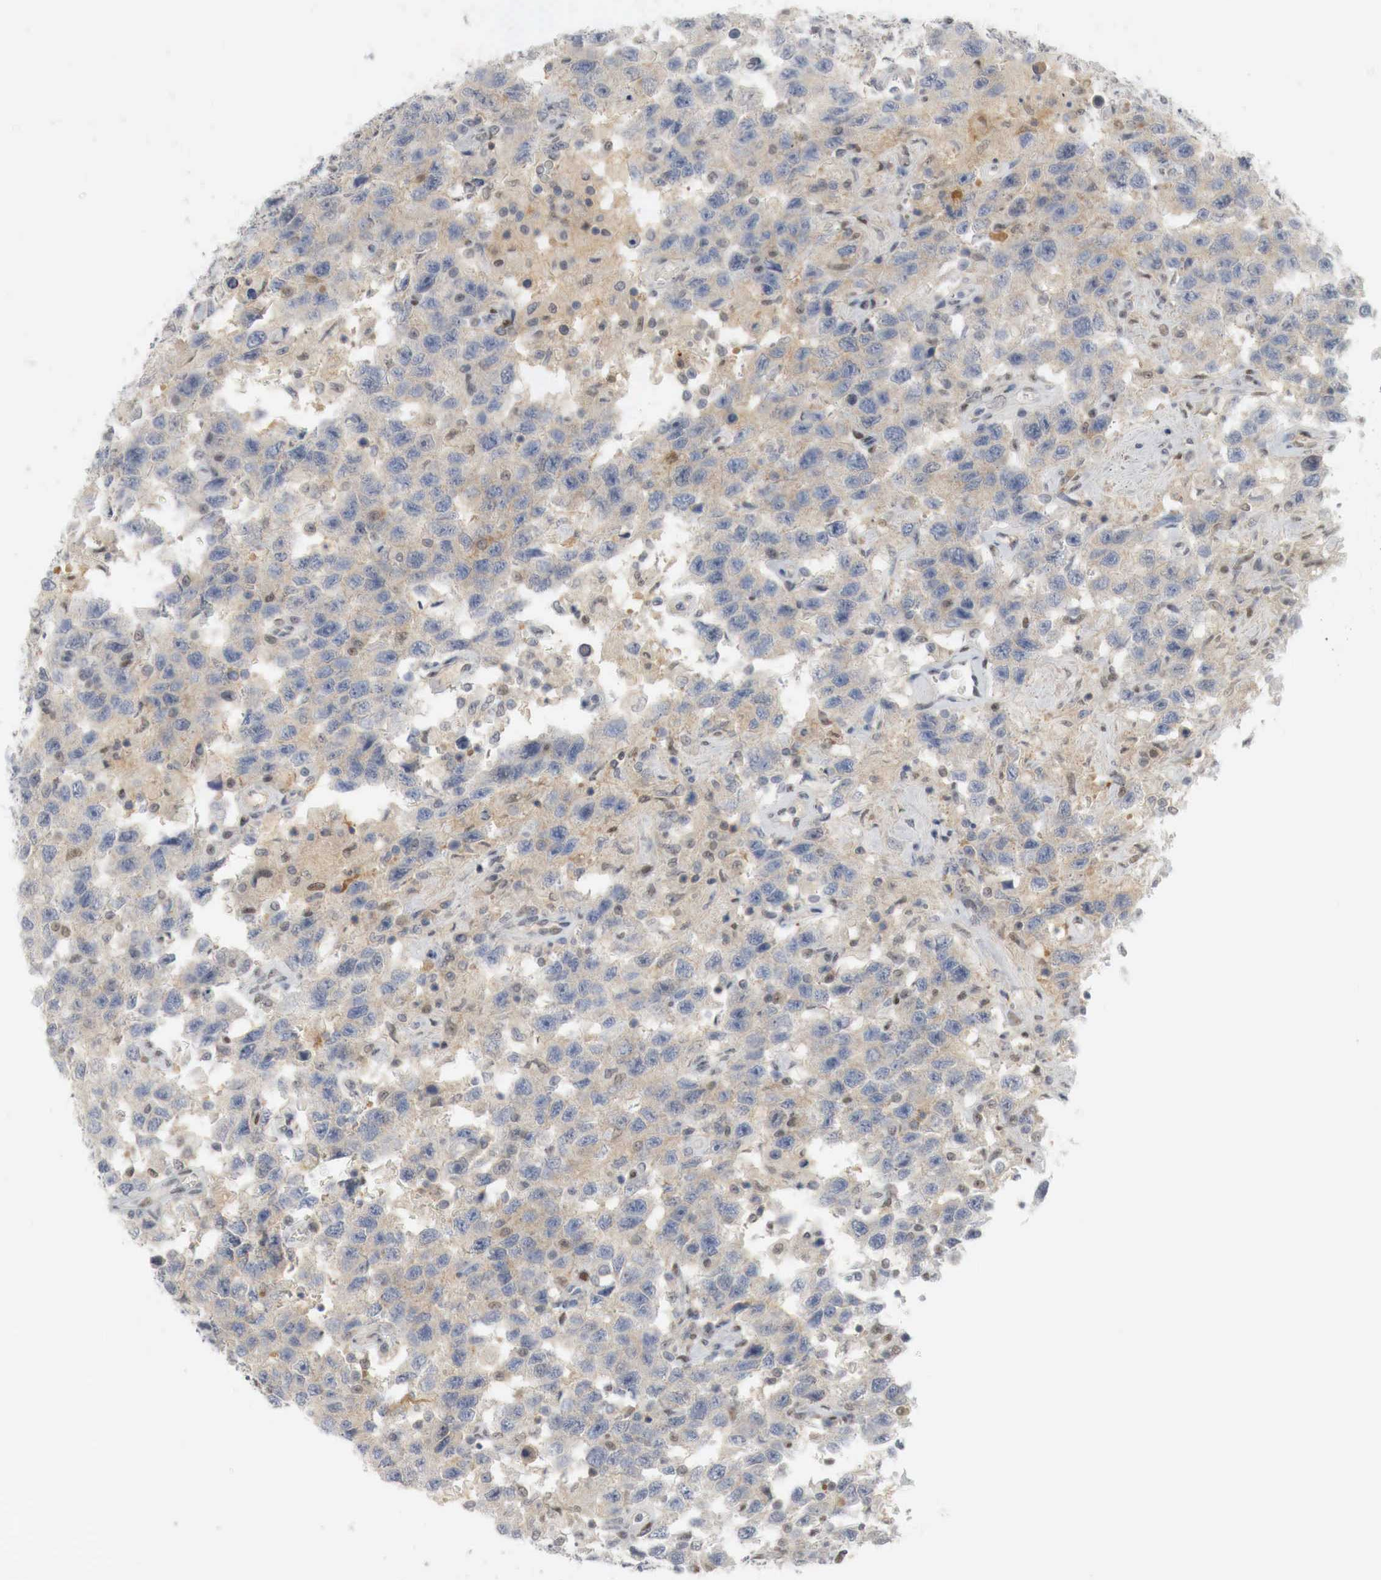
{"staining": {"intensity": "weak", "quantity": "<25%", "location": "cytoplasmic/membranous,nuclear"}, "tissue": "testis cancer", "cell_type": "Tumor cells", "image_type": "cancer", "snomed": [{"axis": "morphology", "description": "Seminoma, NOS"}, {"axis": "topography", "description": "Testis"}], "caption": "Tumor cells are negative for protein expression in human testis cancer.", "gene": "MYC", "patient": {"sex": "male", "age": 41}}